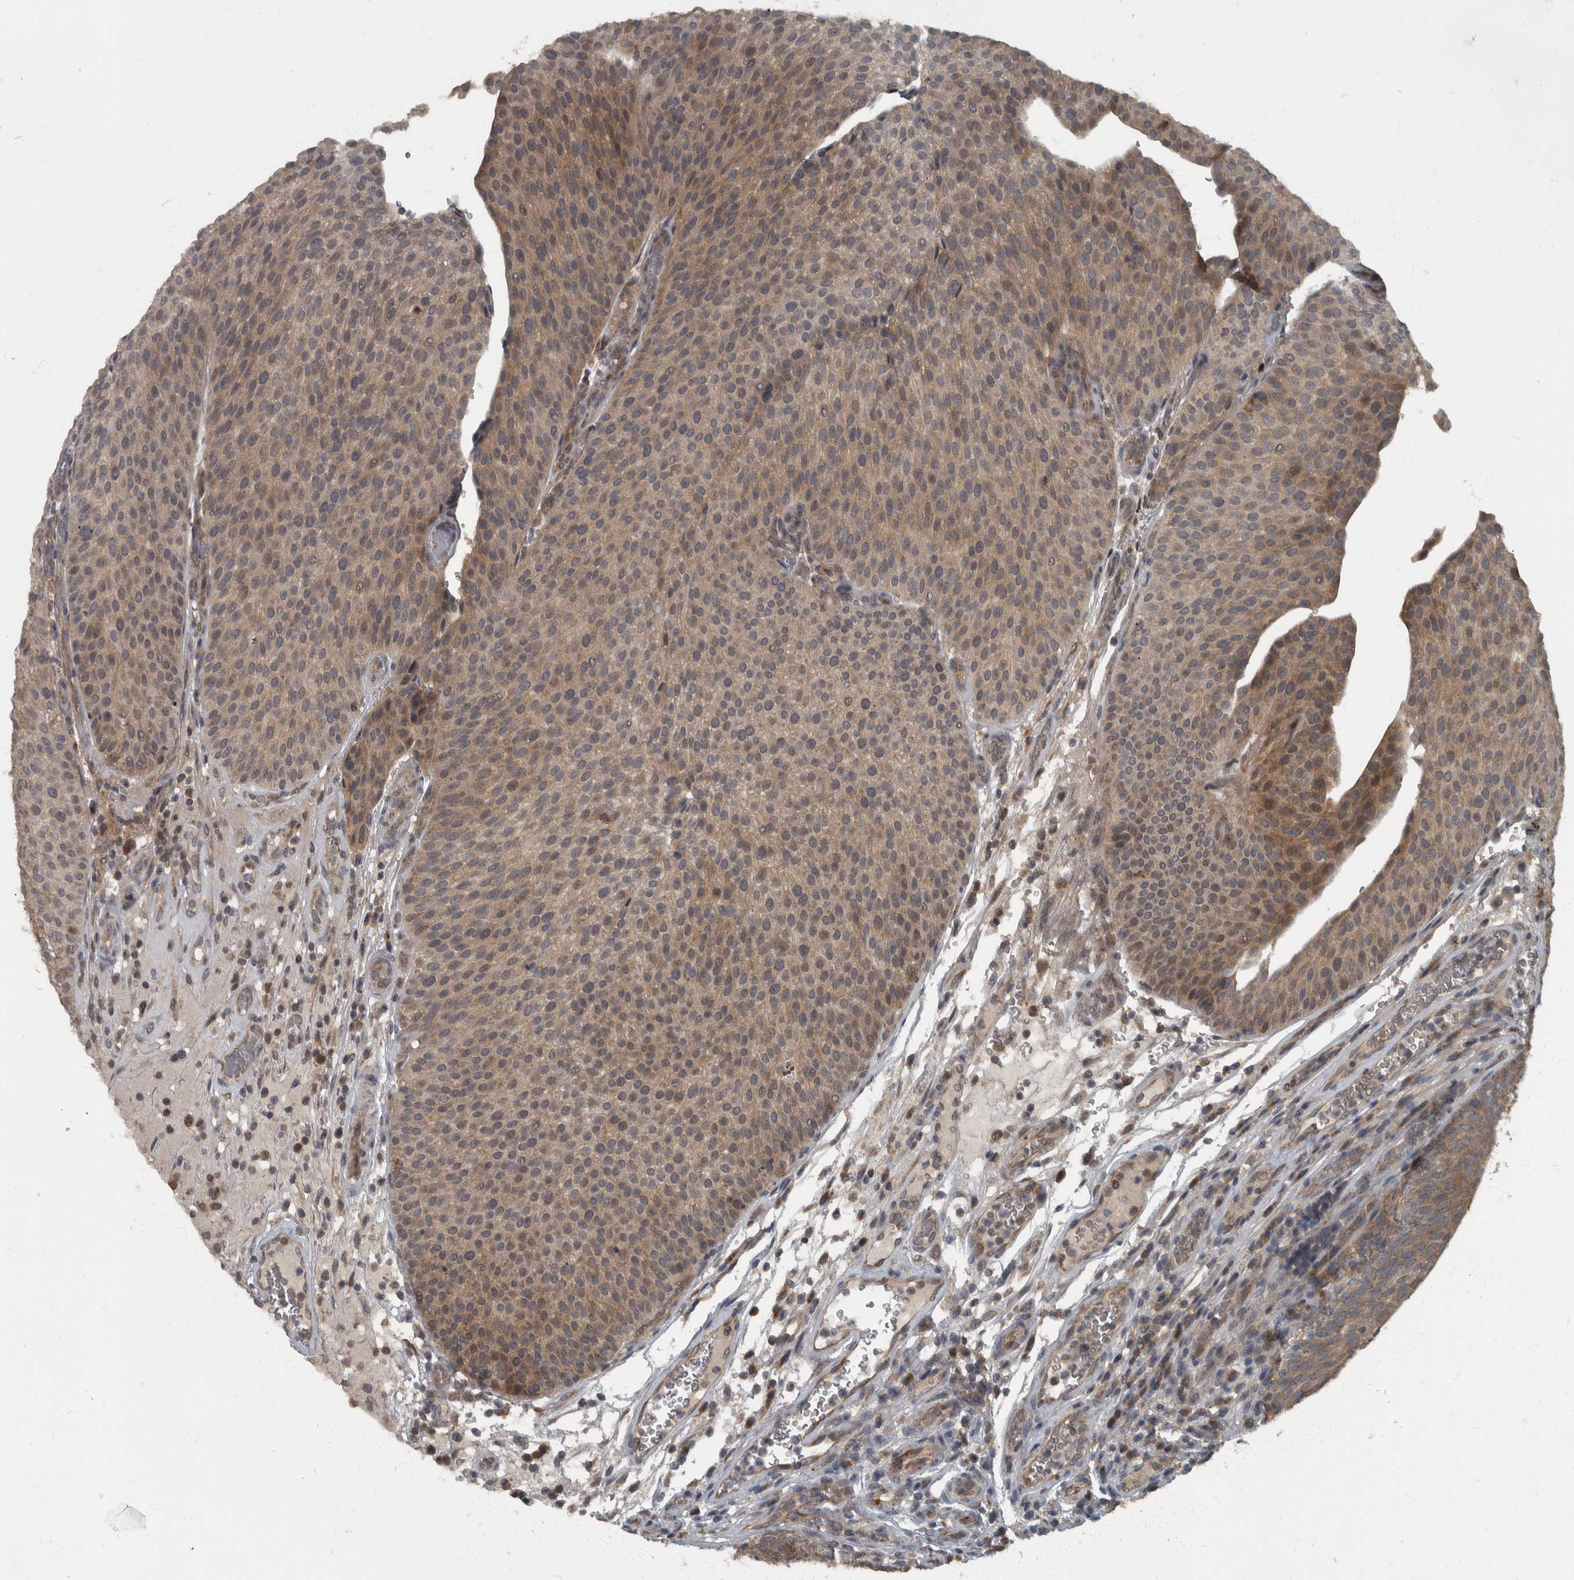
{"staining": {"intensity": "weak", "quantity": ">75%", "location": "cytoplasmic/membranous"}, "tissue": "urothelial cancer", "cell_type": "Tumor cells", "image_type": "cancer", "snomed": [{"axis": "morphology", "description": "Normal tissue, NOS"}, {"axis": "morphology", "description": "Urothelial carcinoma, Low grade"}, {"axis": "topography", "description": "Smooth muscle"}, {"axis": "topography", "description": "Urinary bladder"}], "caption": "This micrograph reveals urothelial cancer stained with immunohistochemistry (IHC) to label a protein in brown. The cytoplasmic/membranous of tumor cells show weak positivity for the protein. Nuclei are counter-stained blue.", "gene": "RABGGTB", "patient": {"sex": "male", "age": 60}}